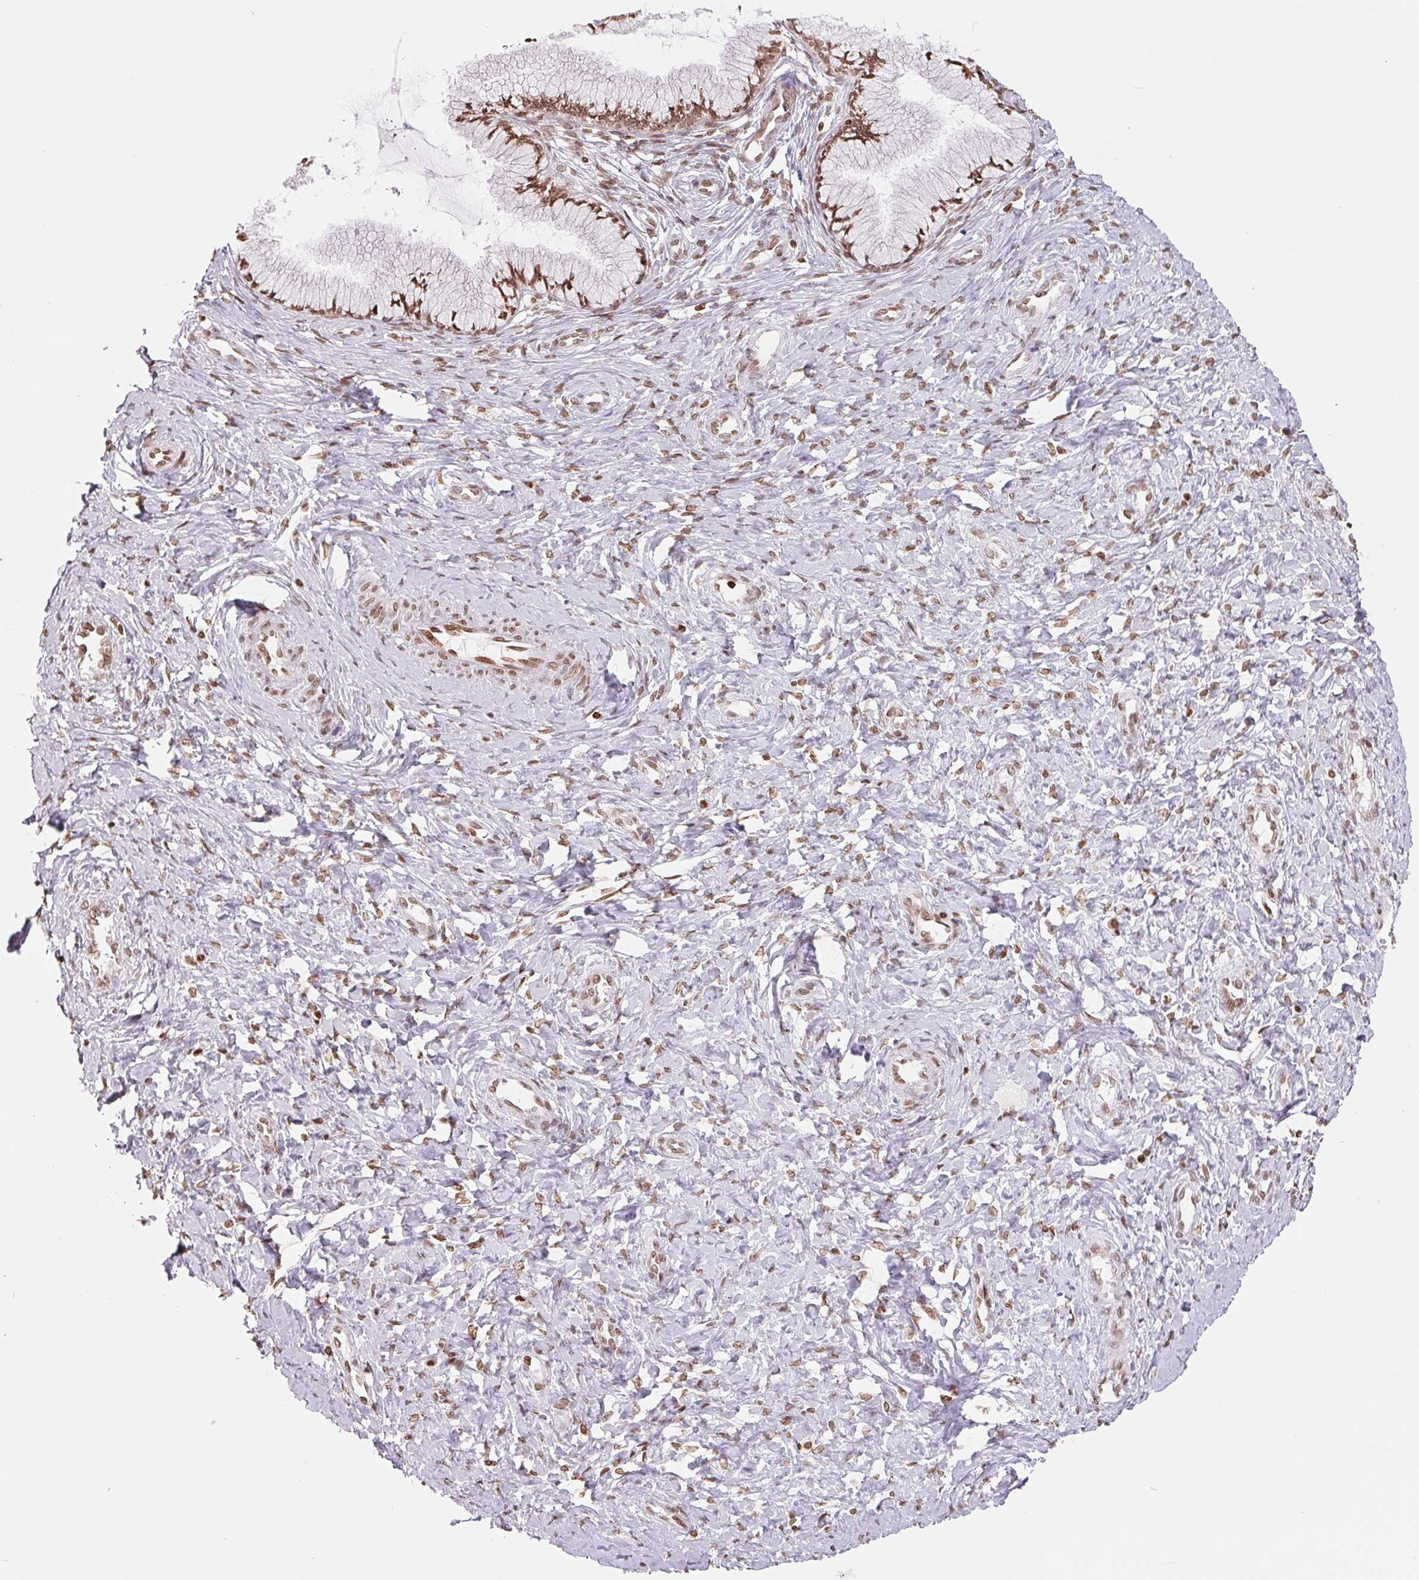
{"staining": {"intensity": "strong", "quantity": ">75%", "location": "nuclear"}, "tissue": "cervix", "cell_type": "Glandular cells", "image_type": "normal", "snomed": [{"axis": "morphology", "description": "Normal tissue, NOS"}, {"axis": "topography", "description": "Cervix"}], "caption": "Protein expression by immunohistochemistry (IHC) shows strong nuclear positivity in approximately >75% of glandular cells in unremarkable cervix. Immunohistochemistry (ihc) stains the protein in brown and the nuclei are stained blue.", "gene": "SMIM12", "patient": {"sex": "female", "age": 37}}